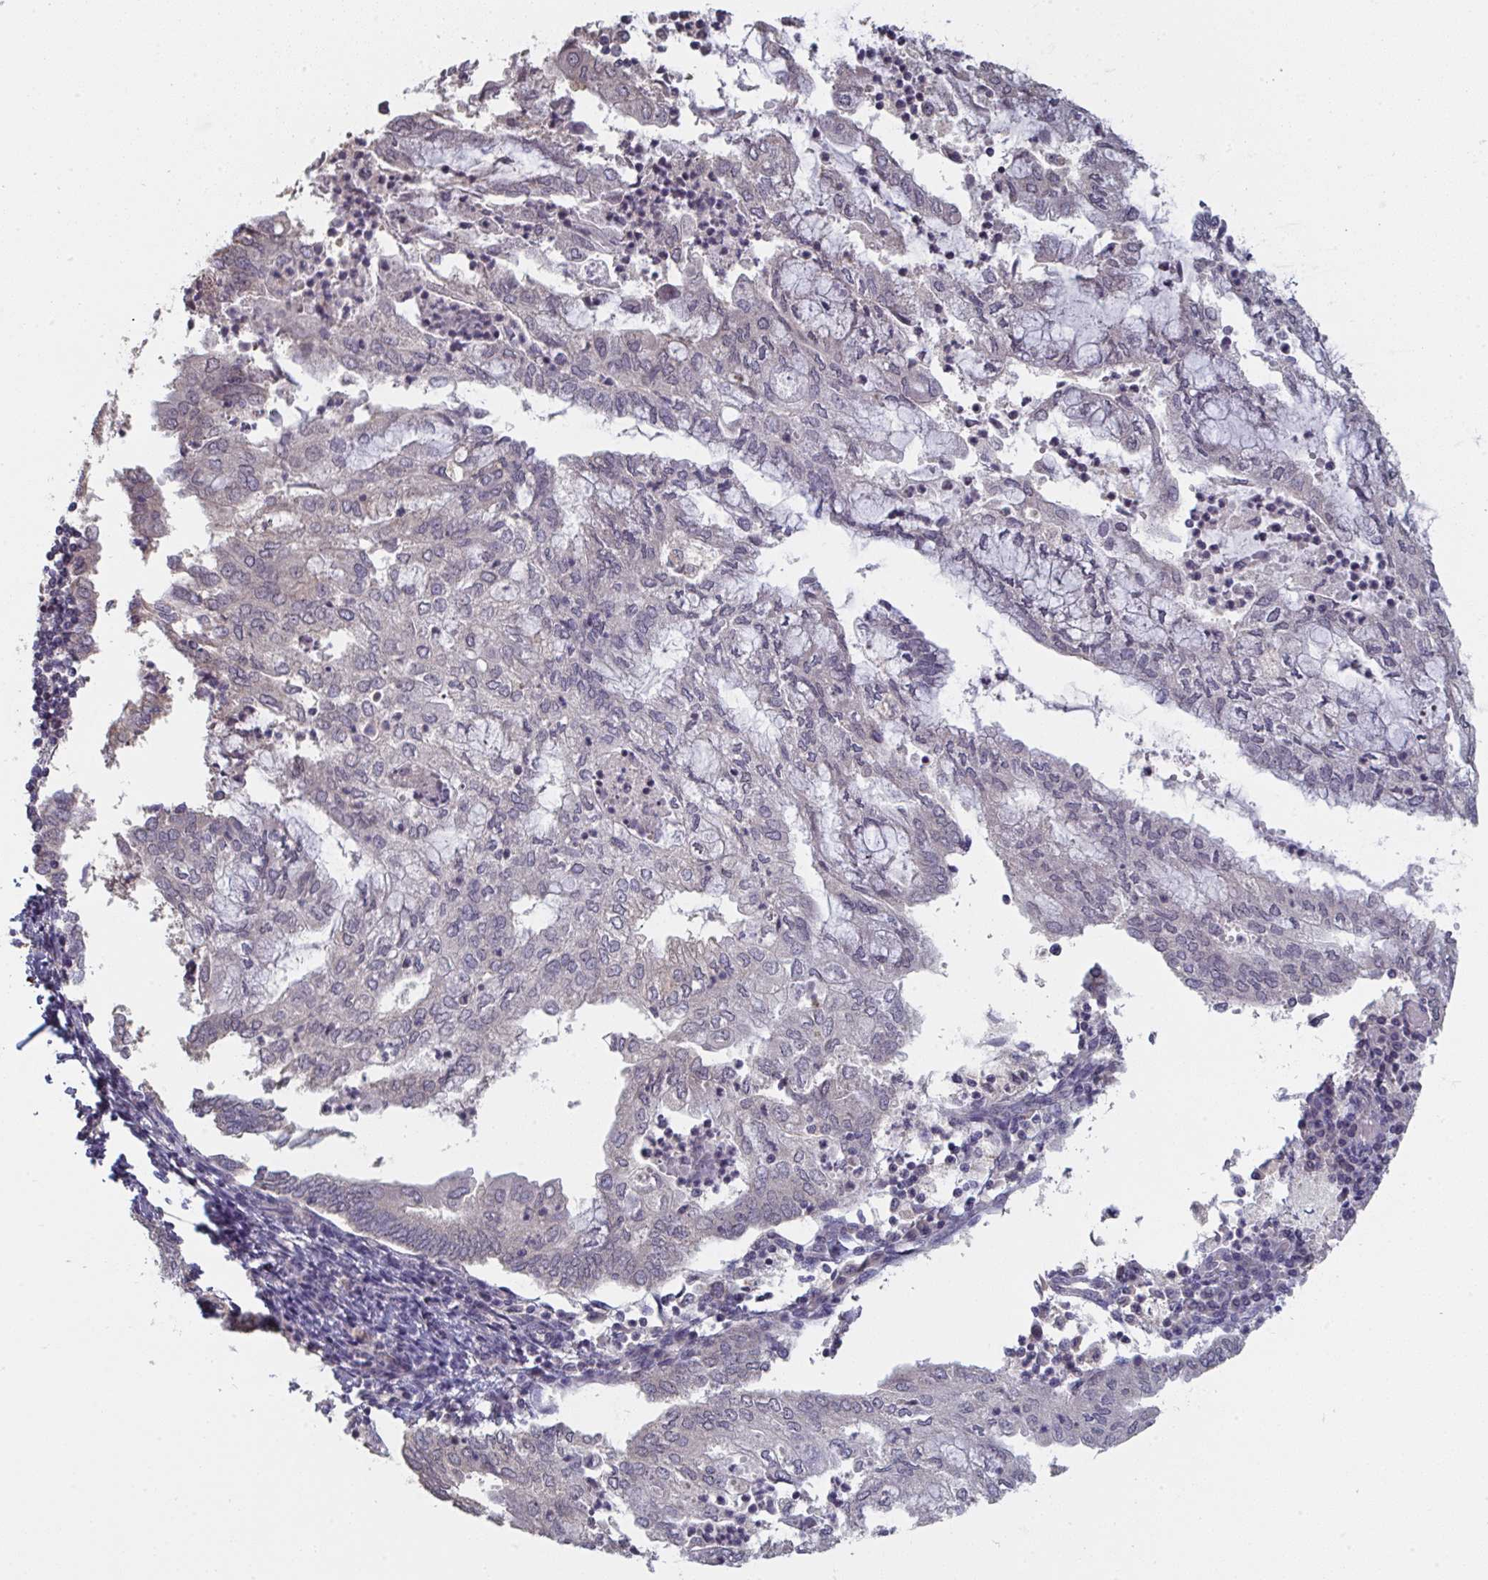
{"staining": {"intensity": "weak", "quantity": "<25%", "location": "cytoplasmic/membranous,nuclear"}, "tissue": "endometrial cancer", "cell_type": "Tumor cells", "image_type": "cancer", "snomed": [{"axis": "morphology", "description": "Adenocarcinoma, NOS"}, {"axis": "topography", "description": "Endometrium"}], "caption": "Protein analysis of endometrial cancer (adenocarcinoma) reveals no significant expression in tumor cells.", "gene": "LIX1", "patient": {"sex": "female", "age": 75}}